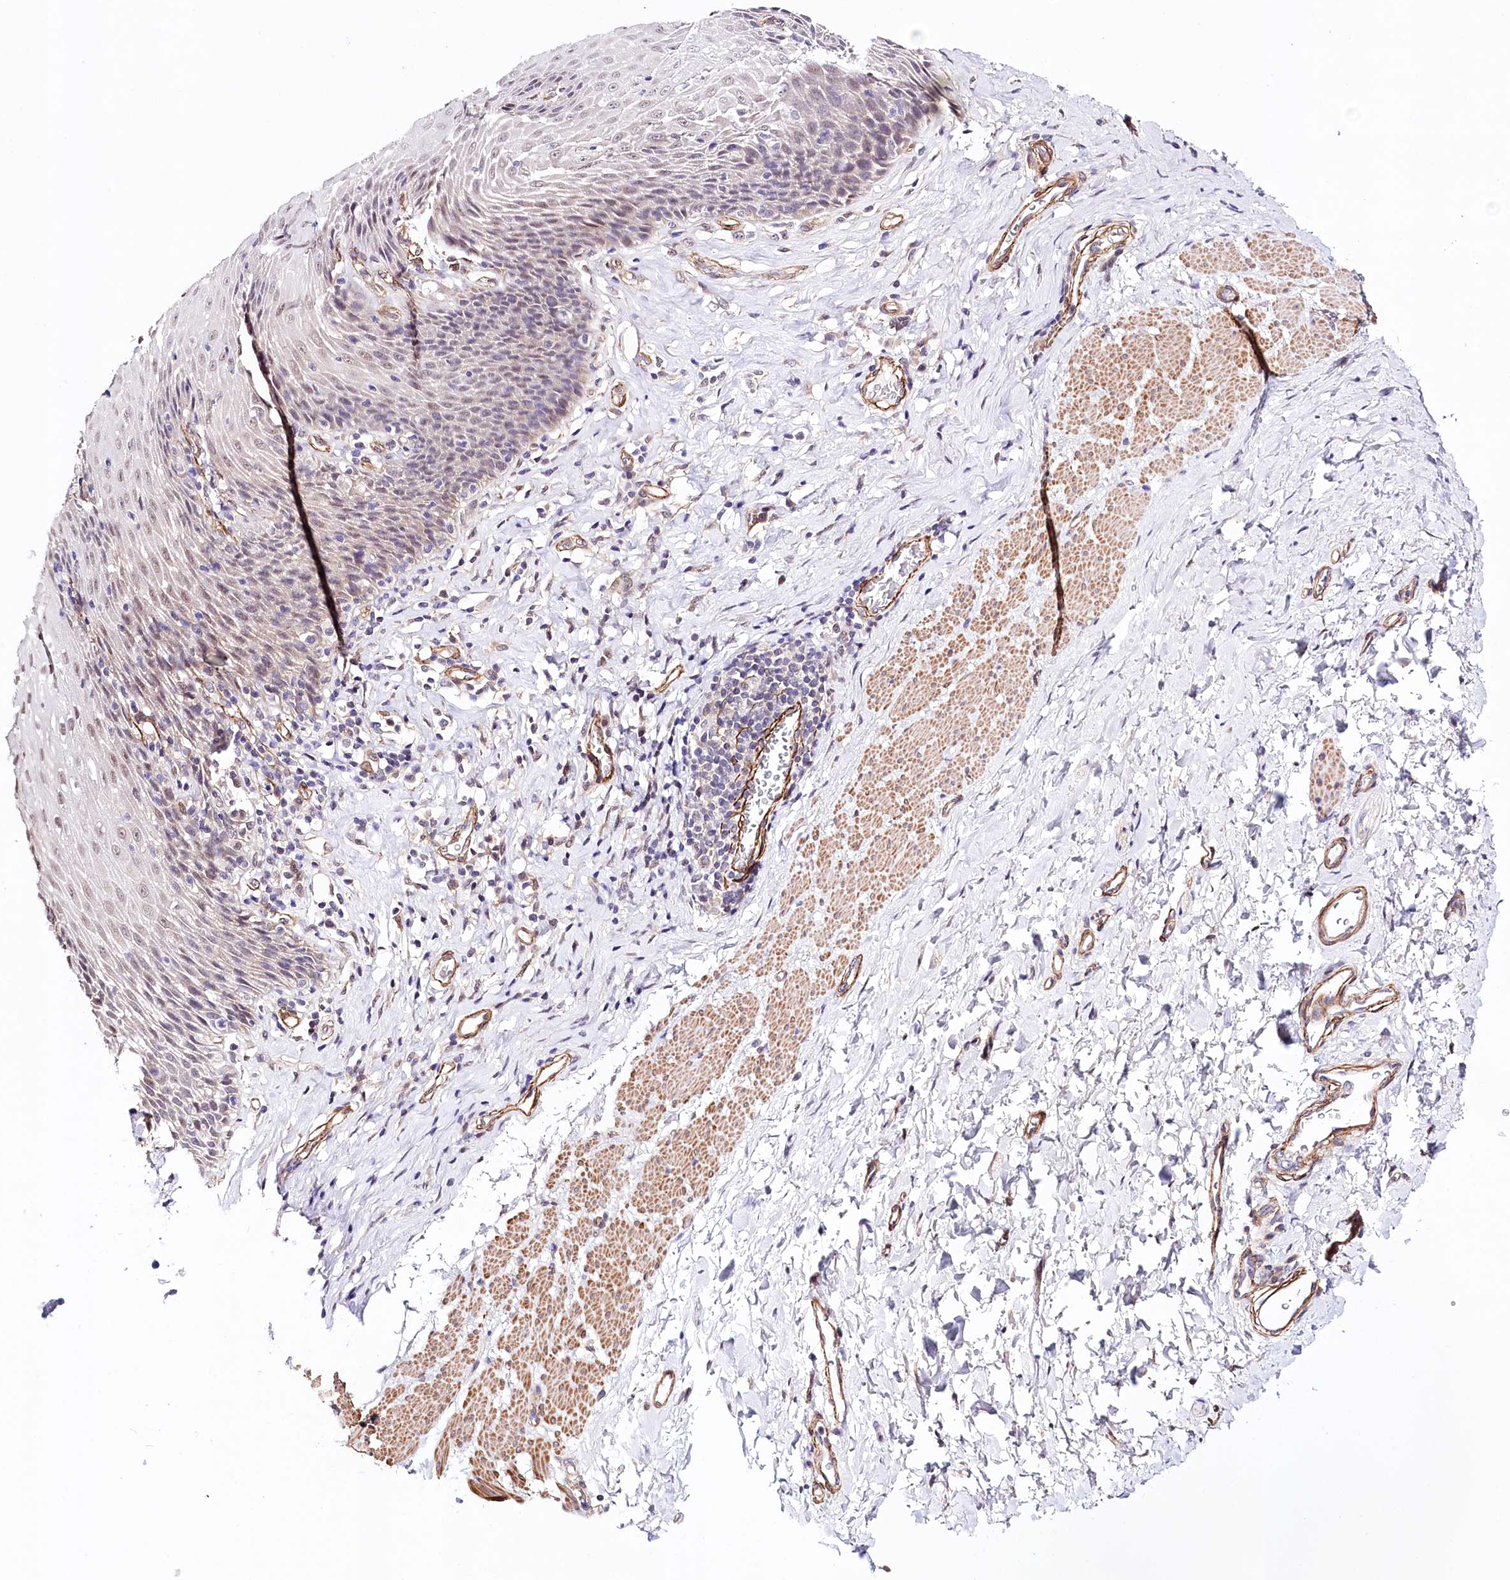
{"staining": {"intensity": "moderate", "quantity": "25%-75%", "location": "nuclear"}, "tissue": "esophagus", "cell_type": "Squamous epithelial cells", "image_type": "normal", "snomed": [{"axis": "morphology", "description": "Normal tissue, NOS"}, {"axis": "topography", "description": "Esophagus"}], "caption": "Immunohistochemical staining of unremarkable human esophagus demonstrates moderate nuclear protein positivity in approximately 25%-75% of squamous epithelial cells.", "gene": "PPP2R5B", "patient": {"sex": "female", "age": 61}}